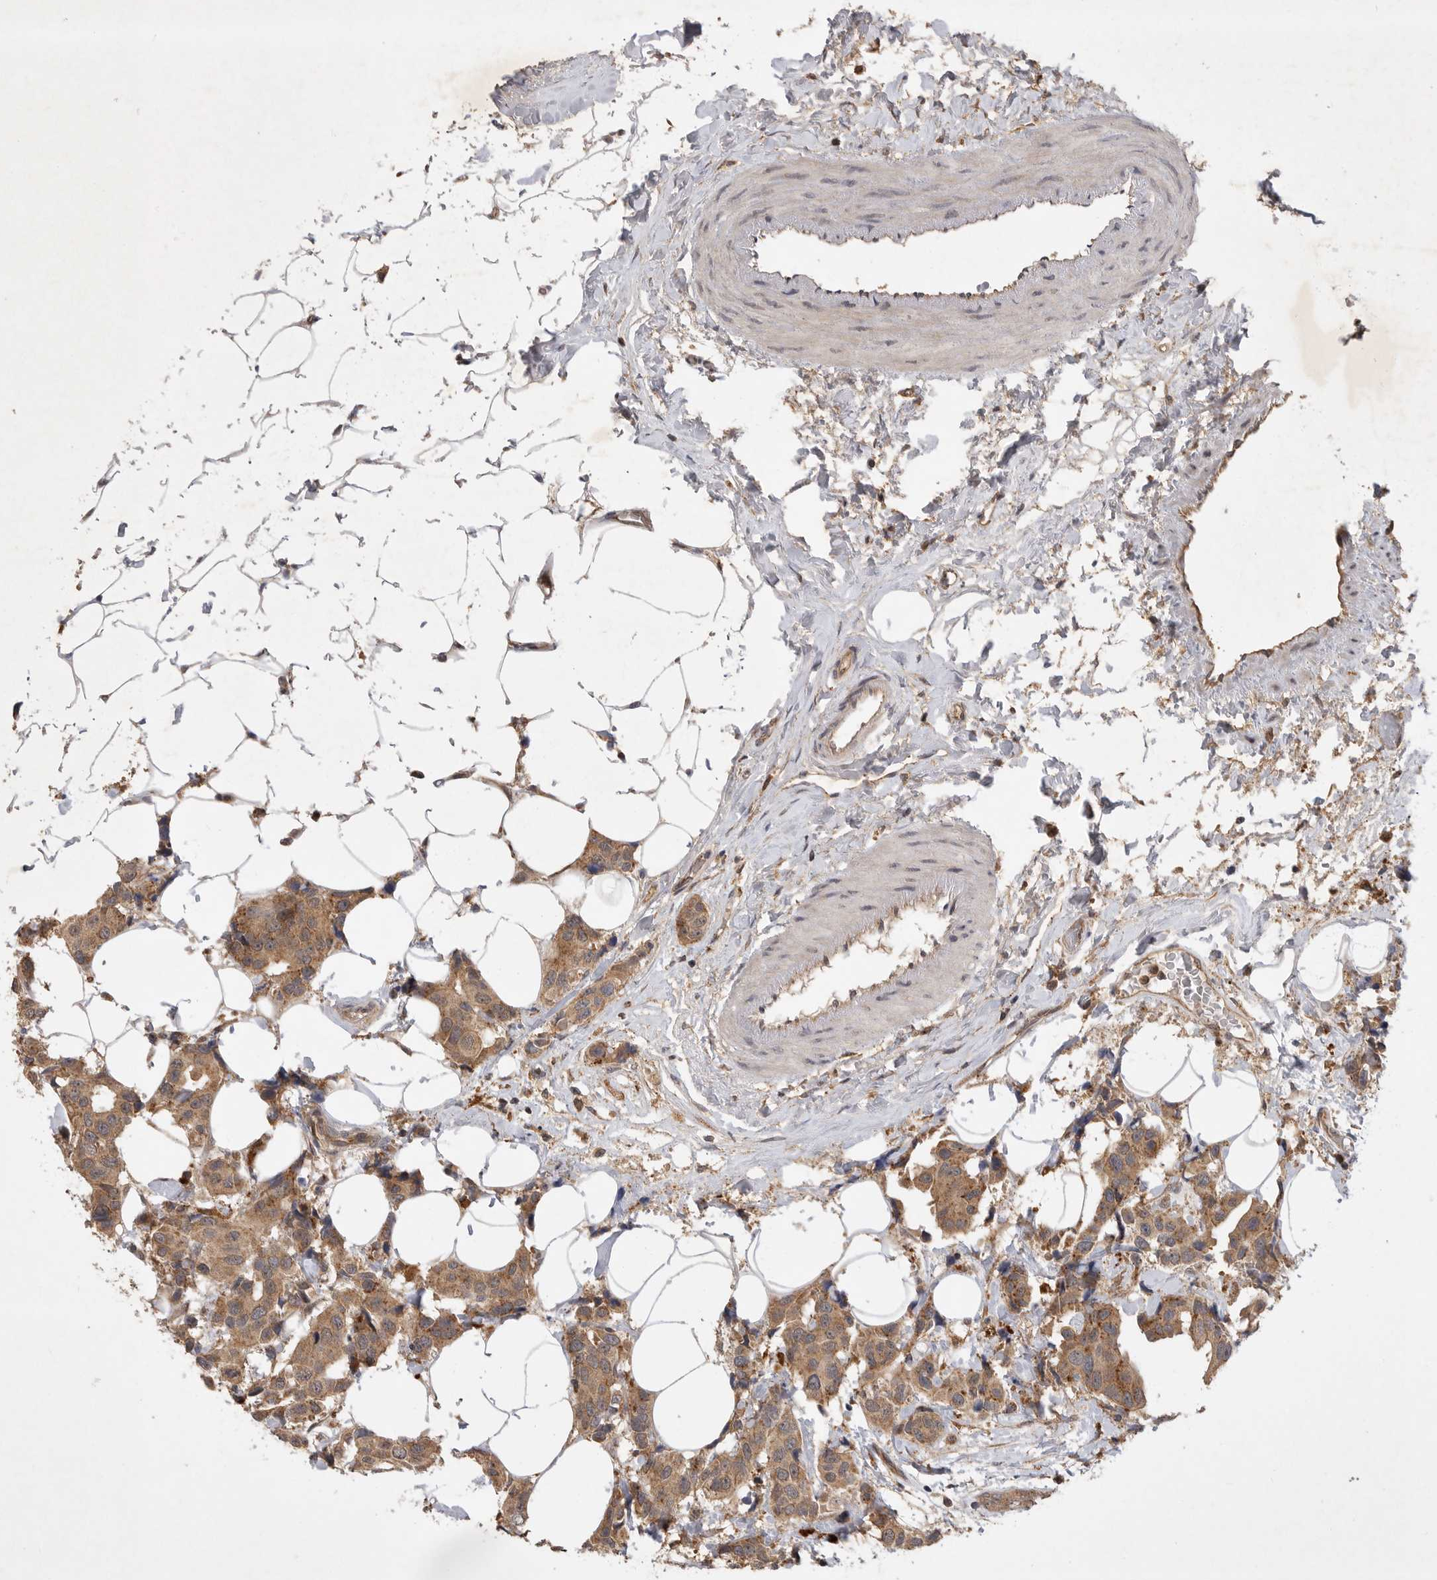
{"staining": {"intensity": "moderate", "quantity": ">75%", "location": "cytoplasmic/membranous"}, "tissue": "breast cancer", "cell_type": "Tumor cells", "image_type": "cancer", "snomed": [{"axis": "morphology", "description": "Normal tissue, NOS"}, {"axis": "morphology", "description": "Duct carcinoma"}, {"axis": "topography", "description": "Breast"}], "caption": "Protein staining of intraductal carcinoma (breast) tissue reveals moderate cytoplasmic/membranous positivity in approximately >75% of tumor cells.", "gene": "ZNF232", "patient": {"sex": "female", "age": 39}}